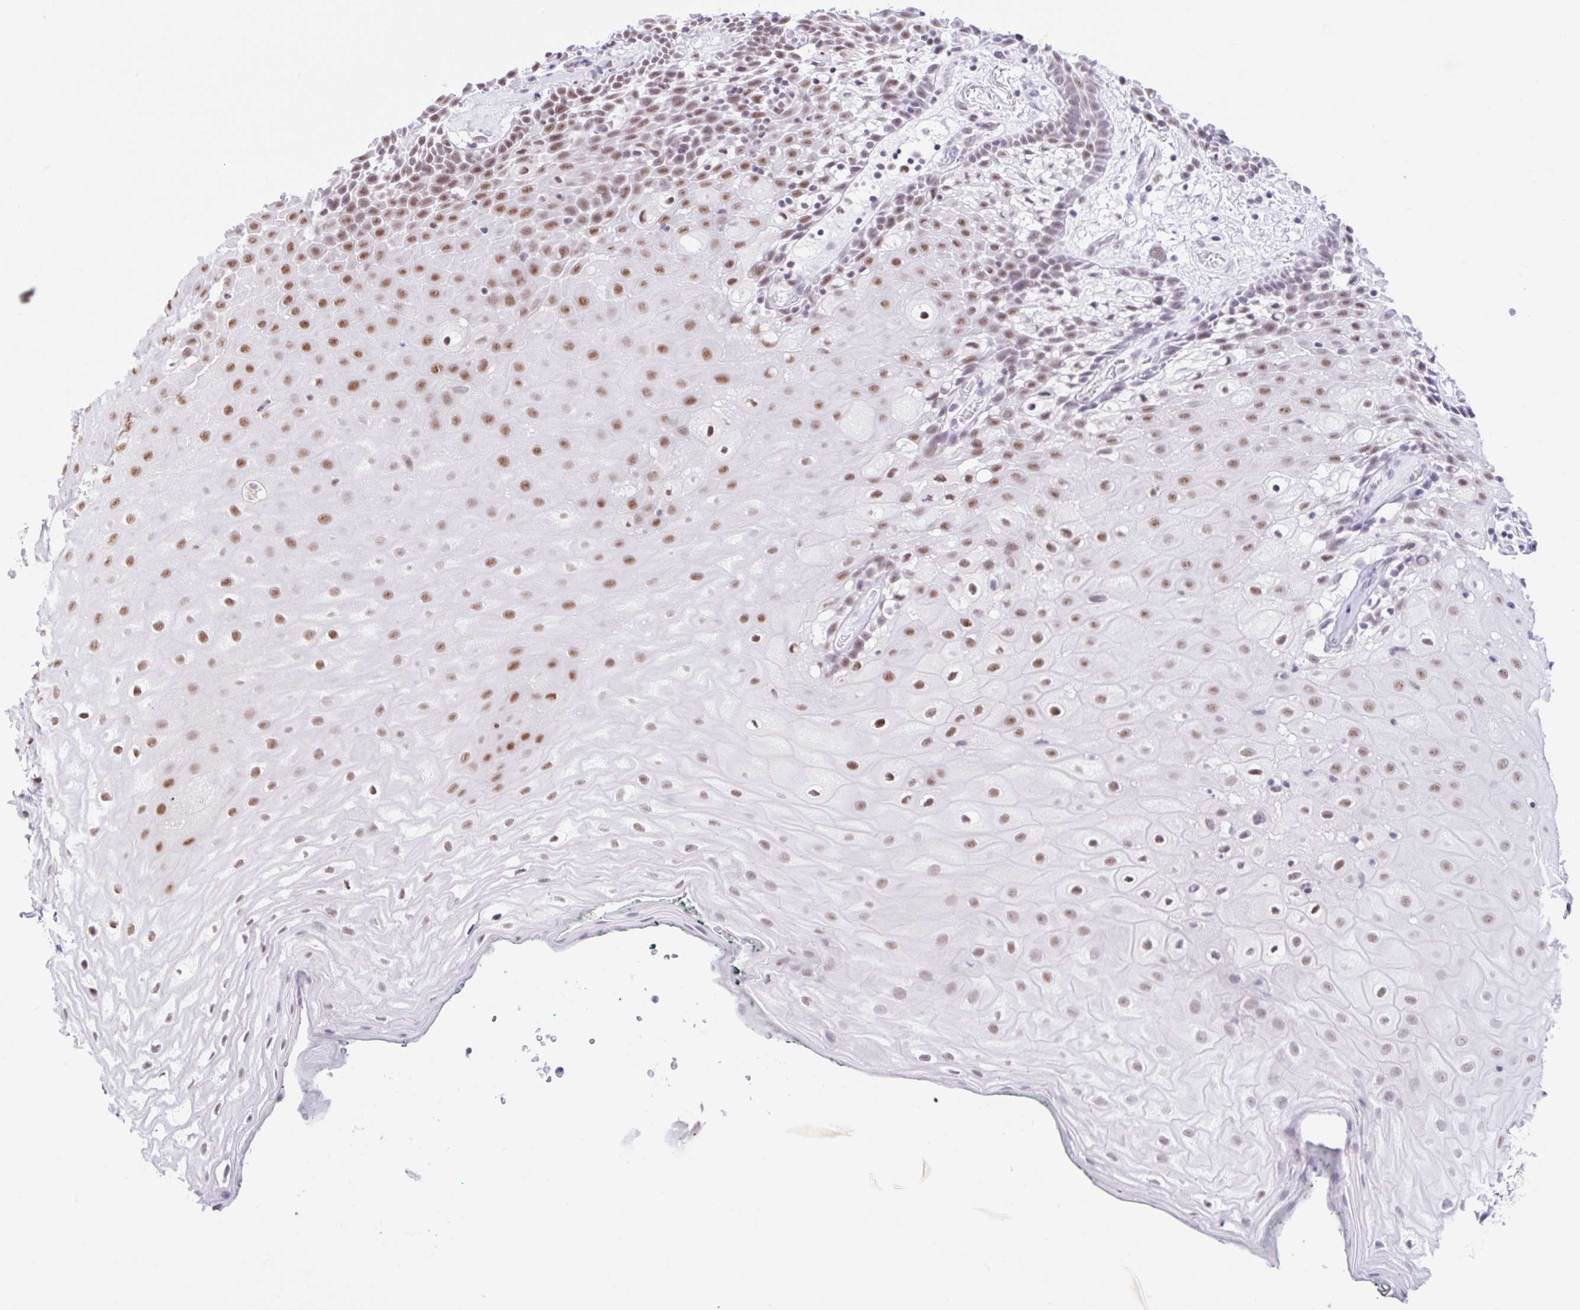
{"staining": {"intensity": "moderate", "quantity": ">75%", "location": "nuclear"}, "tissue": "oral mucosa", "cell_type": "Squamous epithelial cells", "image_type": "normal", "snomed": [{"axis": "morphology", "description": "Normal tissue, NOS"}, {"axis": "morphology", "description": "Squamous cell carcinoma, NOS"}, {"axis": "topography", "description": "Oral tissue"}, {"axis": "topography", "description": "Head-Neck"}], "caption": "A brown stain labels moderate nuclear expression of a protein in squamous epithelial cells of unremarkable oral mucosa.", "gene": "CCDC12", "patient": {"sex": "male", "age": 64}}